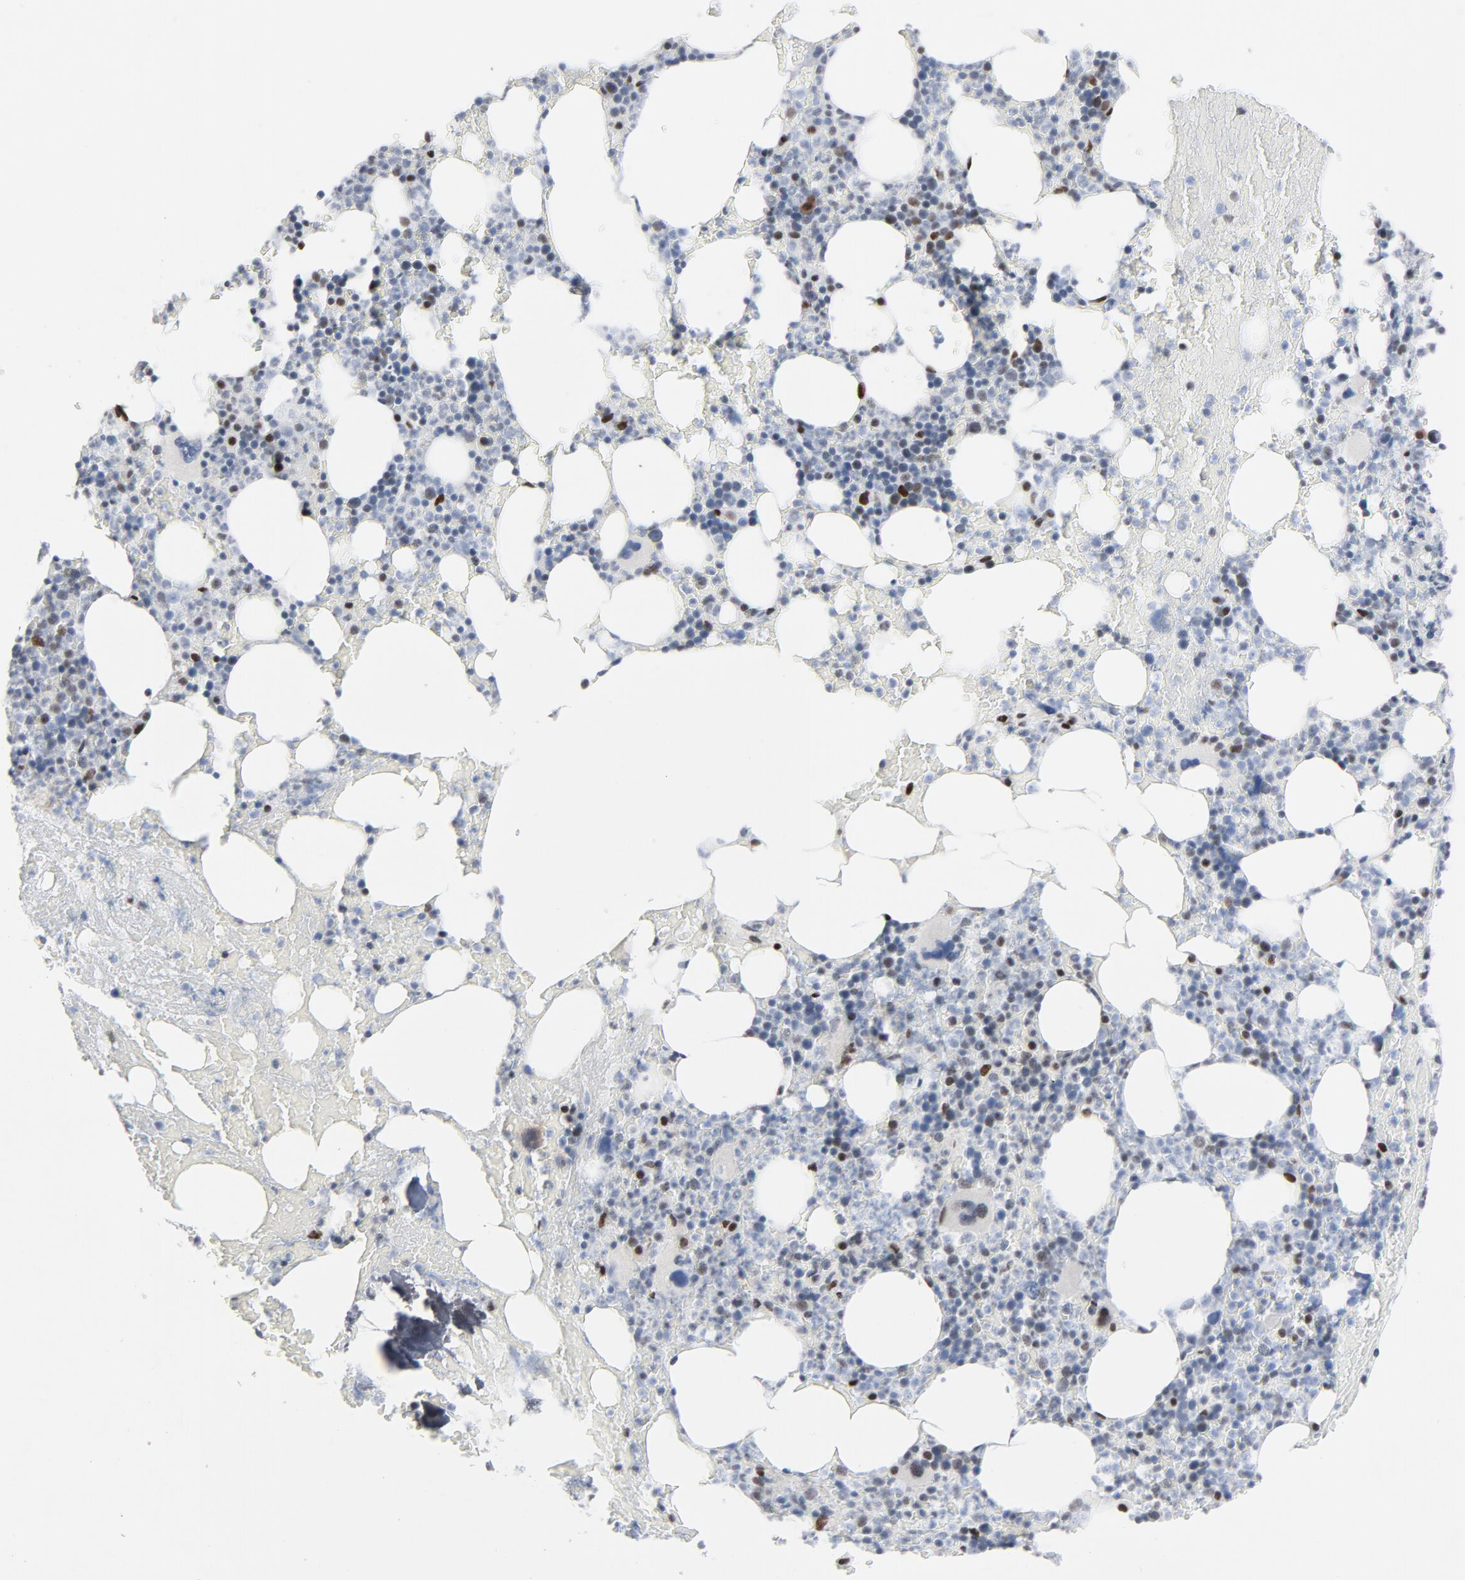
{"staining": {"intensity": "moderate", "quantity": "25%-75%", "location": "nuclear"}, "tissue": "bone marrow", "cell_type": "Hematopoietic cells", "image_type": "normal", "snomed": [{"axis": "morphology", "description": "Normal tissue, NOS"}, {"axis": "topography", "description": "Bone marrow"}], "caption": "Bone marrow stained with IHC reveals moderate nuclear positivity in approximately 25%-75% of hematopoietic cells. (Stains: DAB (3,3'-diaminobenzidine) in brown, nuclei in blue, Microscopy: brightfield microscopy at high magnification).", "gene": "HSF1", "patient": {"sex": "female", "age": 66}}